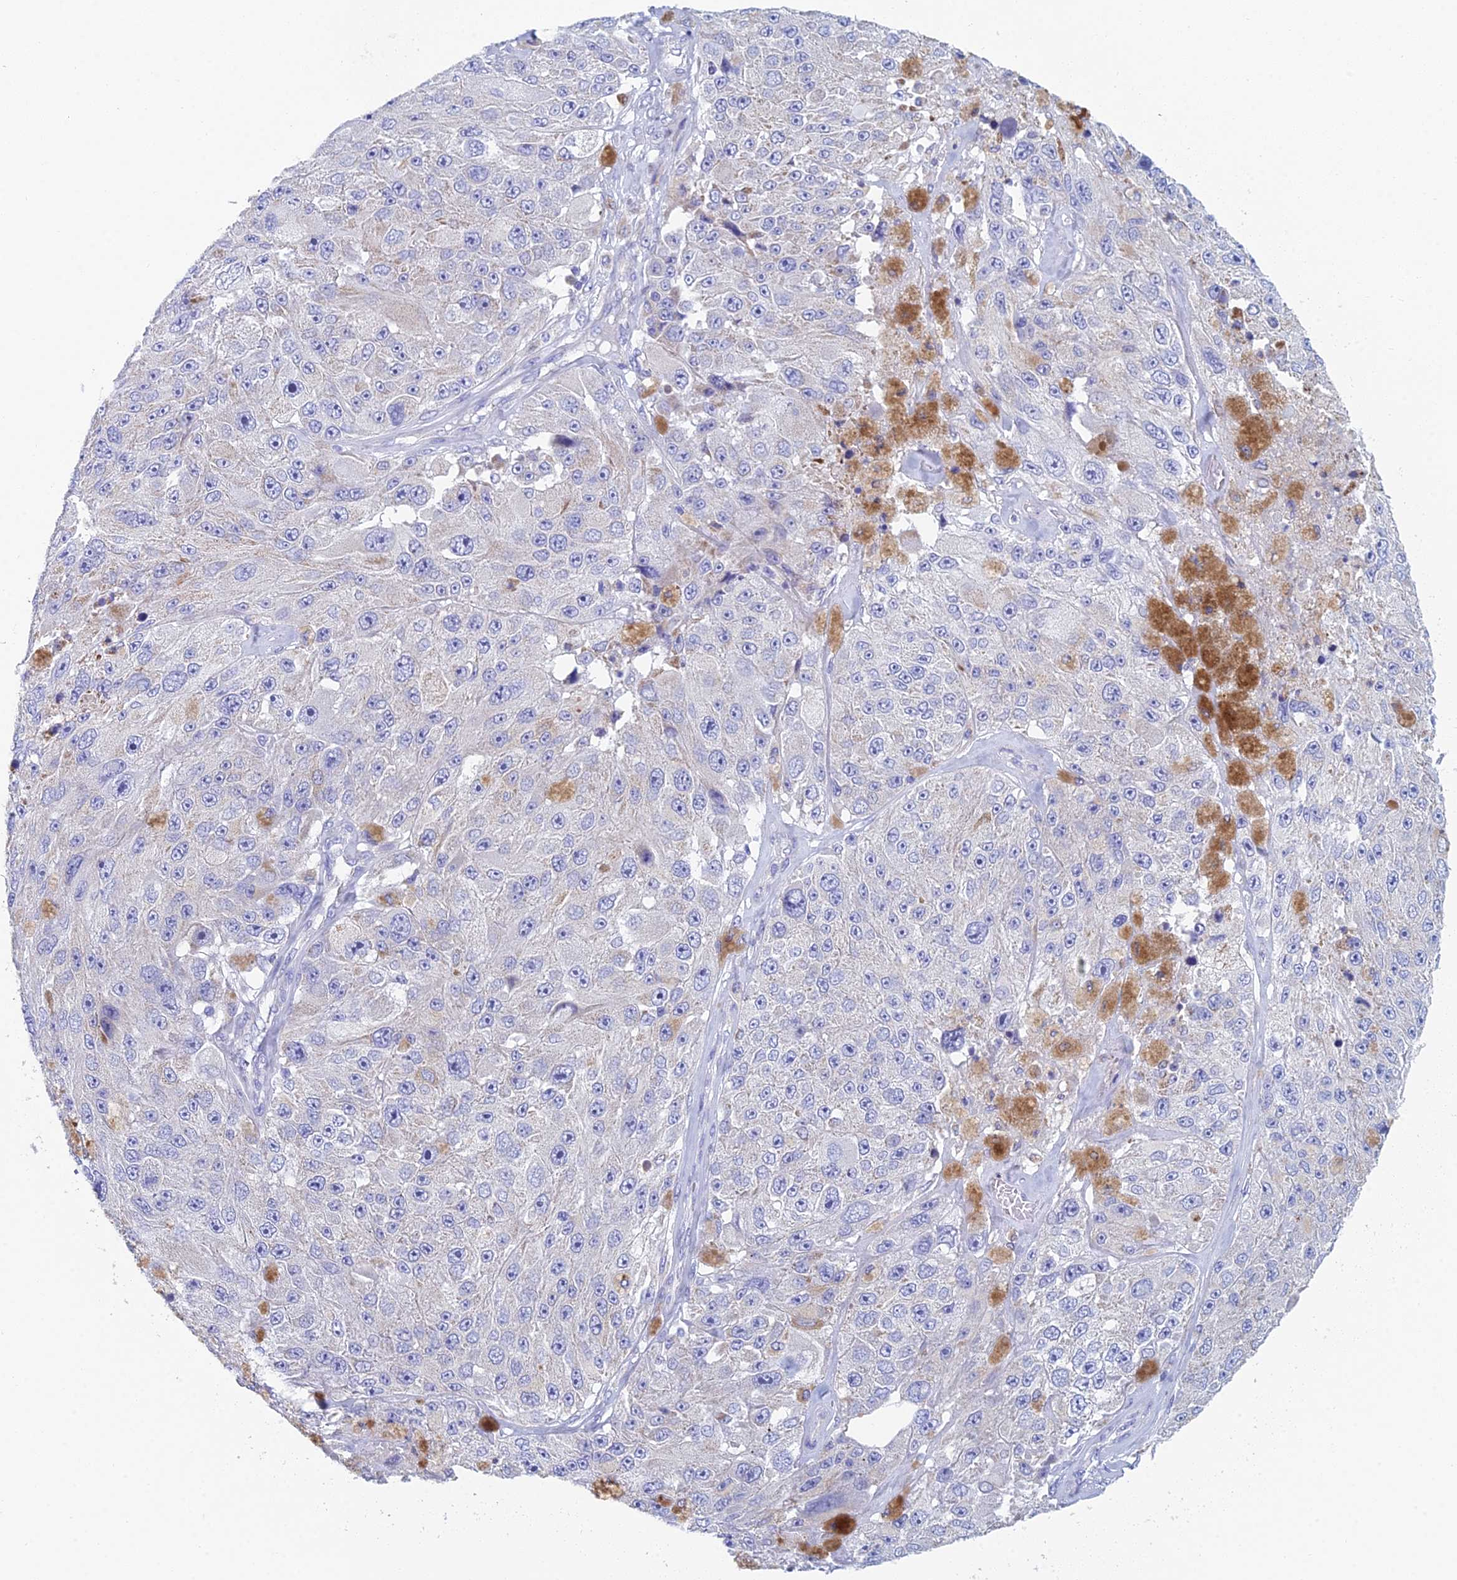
{"staining": {"intensity": "negative", "quantity": "none", "location": "none"}, "tissue": "melanoma", "cell_type": "Tumor cells", "image_type": "cancer", "snomed": [{"axis": "morphology", "description": "Malignant melanoma, Metastatic site"}, {"axis": "topography", "description": "Lymph node"}], "caption": "Tumor cells are negative for protein expression in human malignant melanoma (metastatic site).", "gene": "ACSM1", "patient": {"sex": "male", "age": 62}}